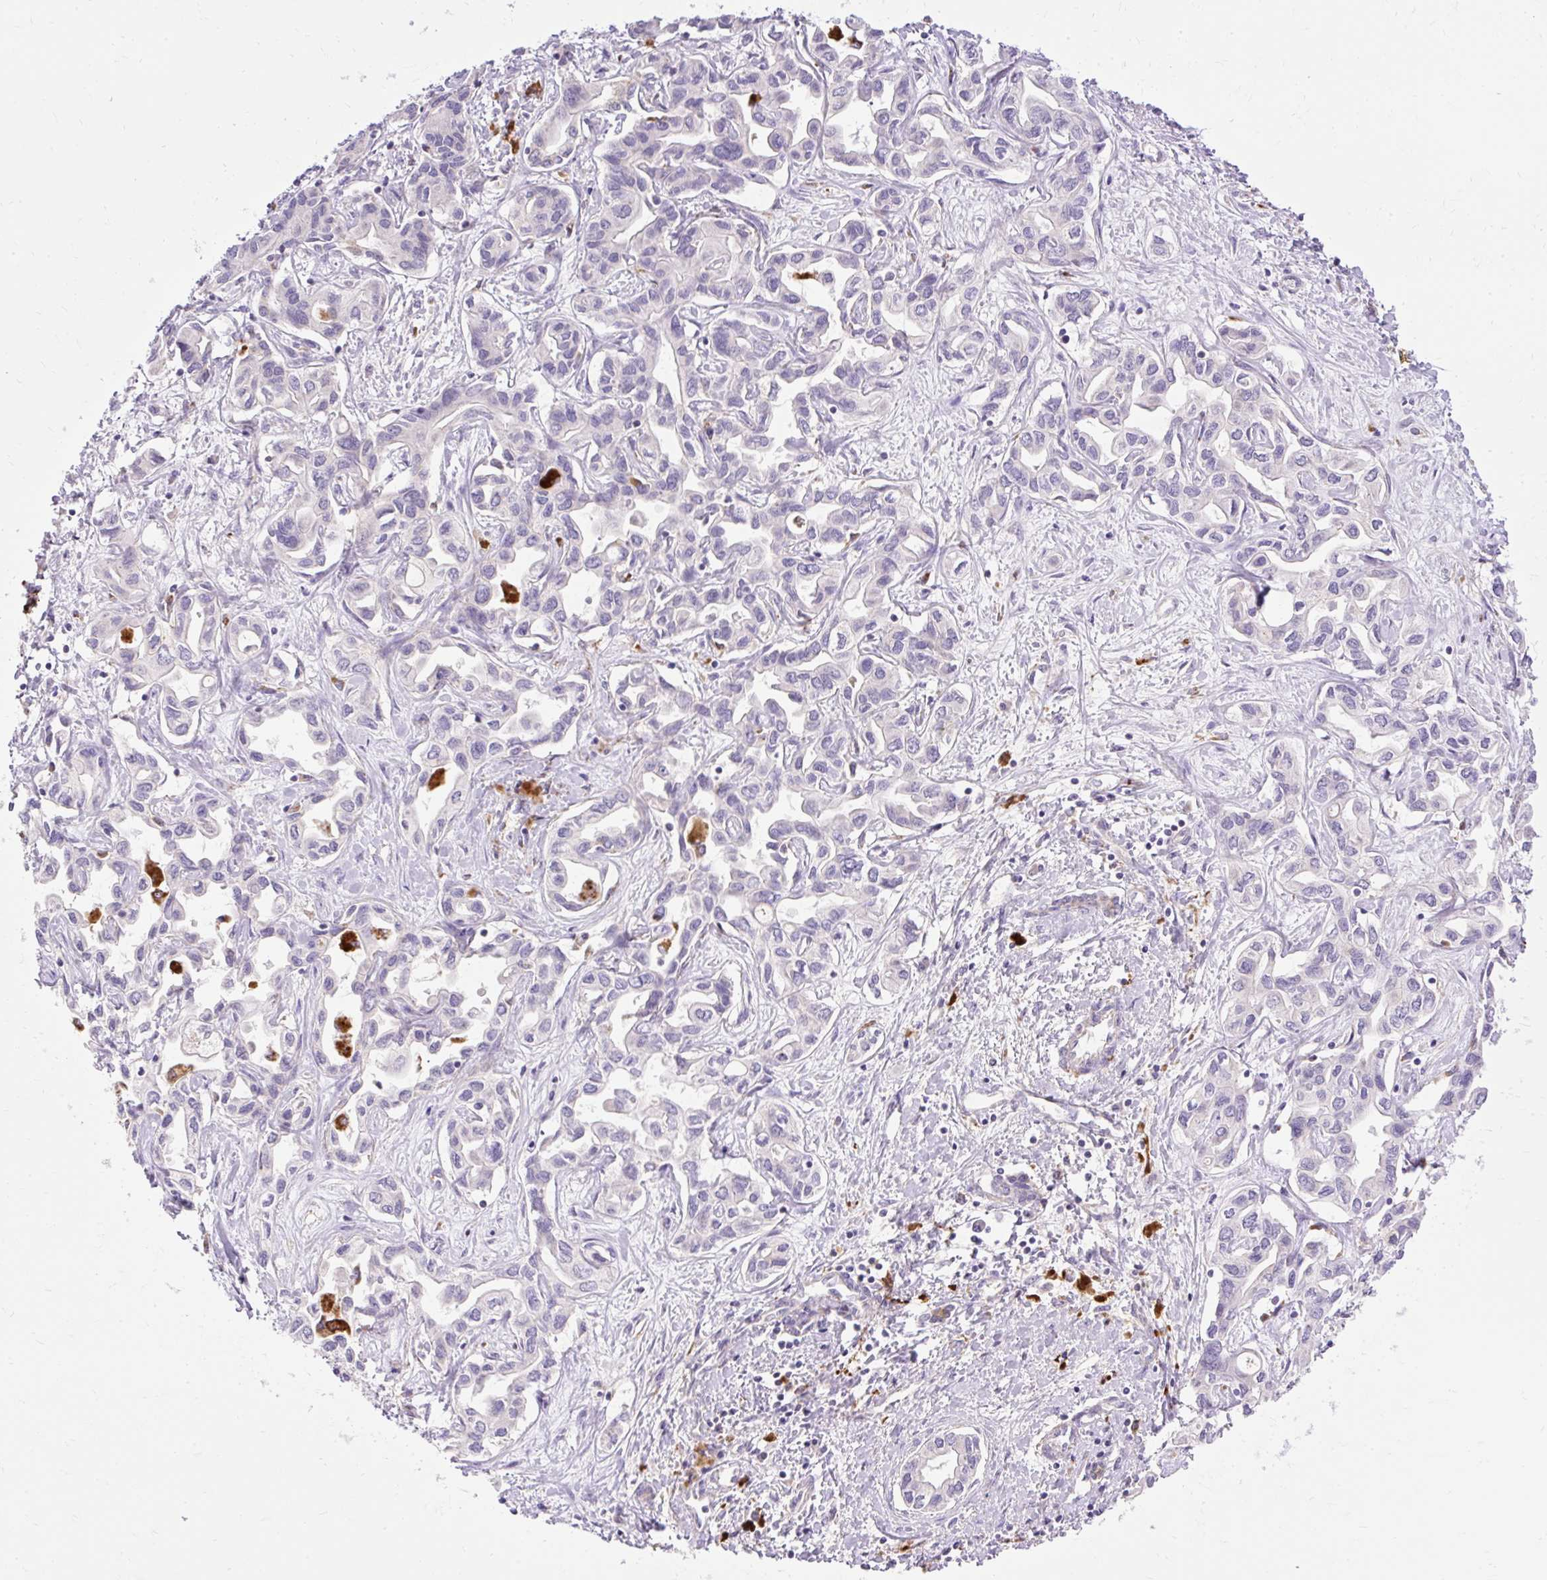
{"staining": {"intensity": "negative", "quantity": "none", "location": "none"}, "tissue": "liver cancer", "cell_type": "Tumor cells", "image_type": "cancer", "snomed": [{"axis": "morphology", "description": "Cholangiocarcinoma"}, {"axis": "topography", "description": "Liver"}], "caption": "This is an IHC histopathology image of human liver cancer (cholangiocarcinoma). There is no expression in tumor cells.", "gene": "HEXB", "patient": {"sex": "female", "age": 64}}